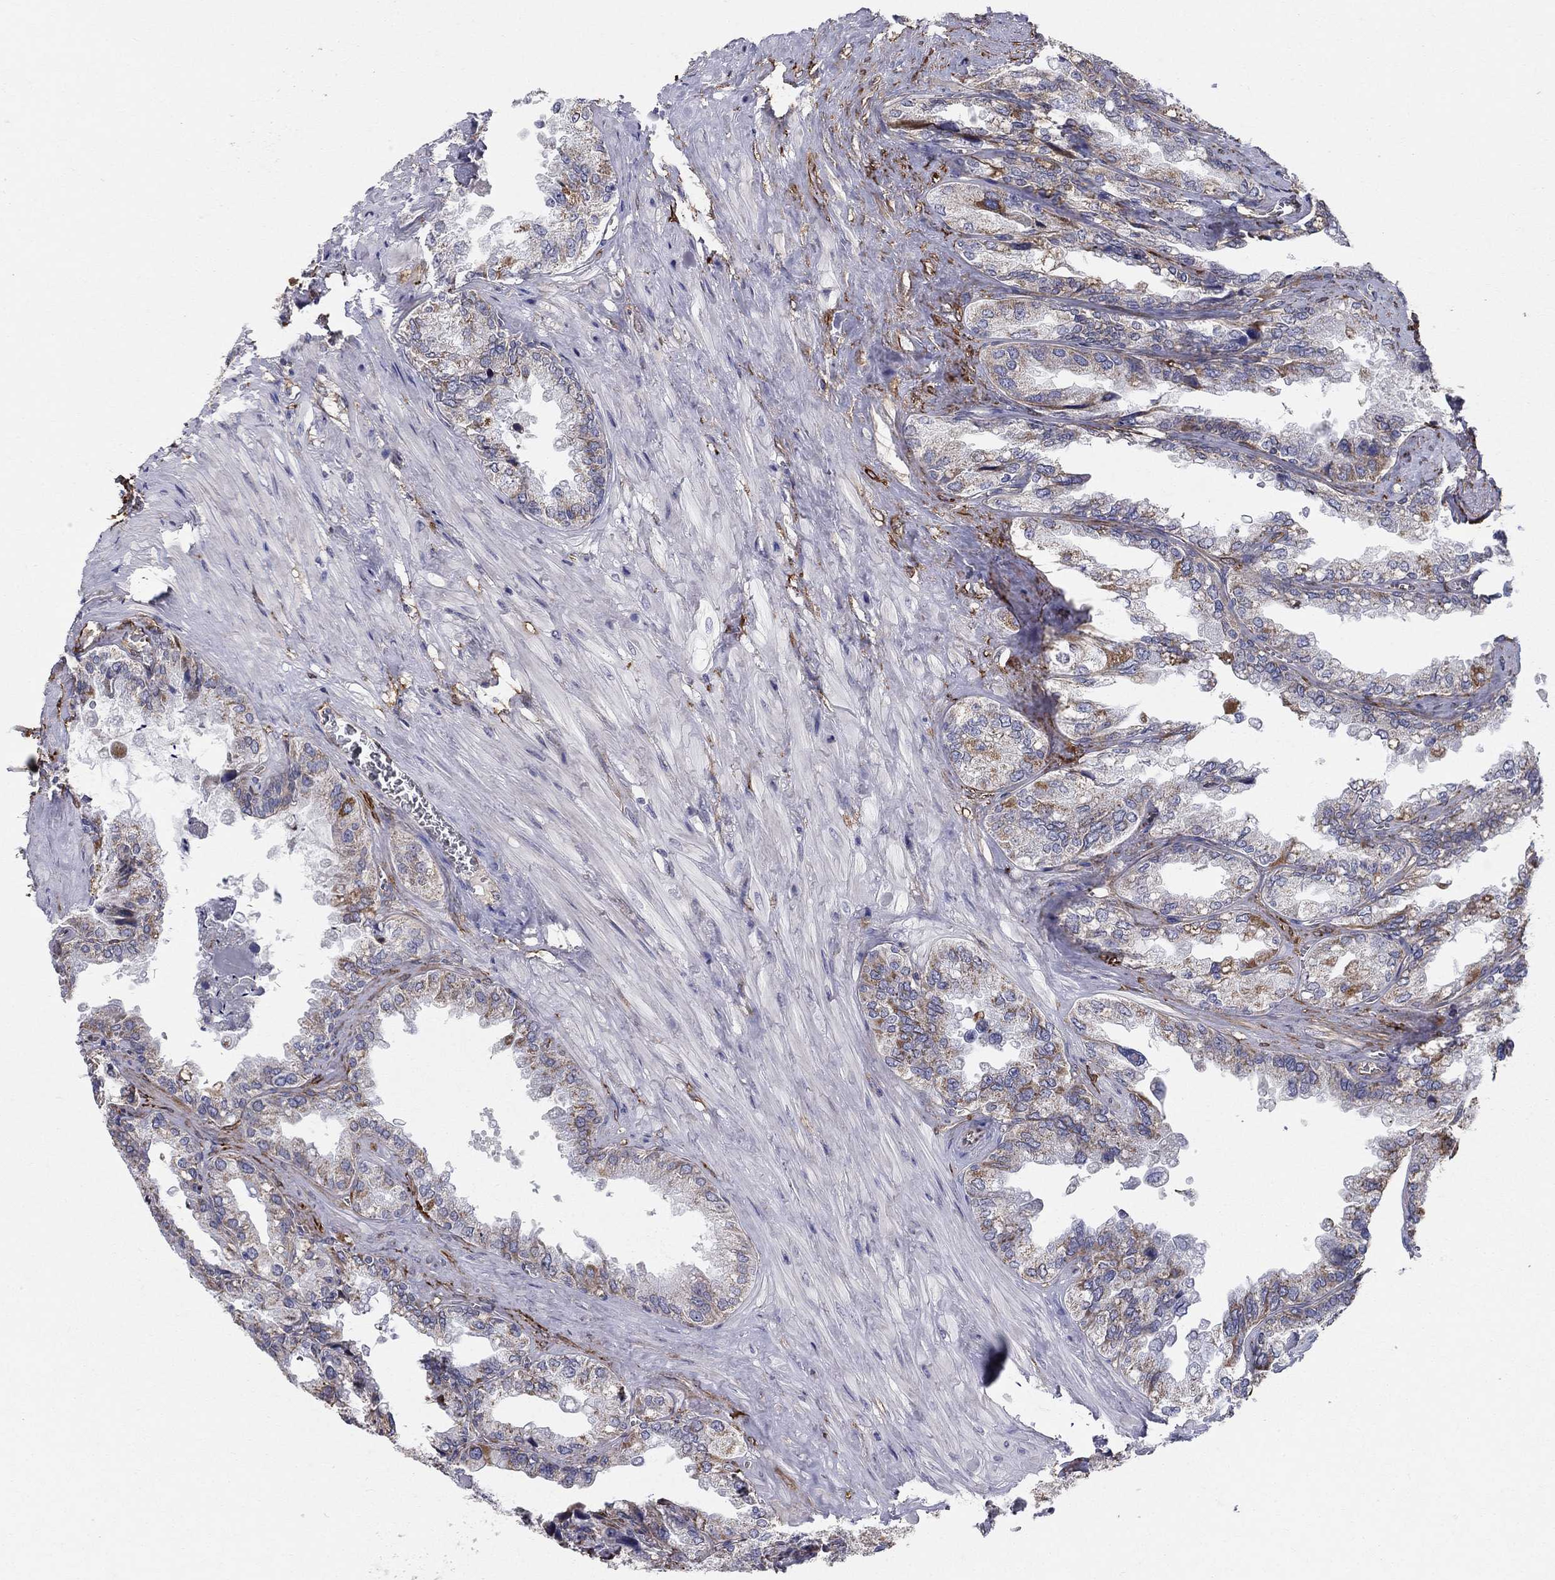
{"staining": {"intensity": "moderate", "quantity": "<25%", "location": "cytoplasmic/membranous"}, "tissue": "seminal vesicle", "cell_type": "Glandular cells", "image_type": "normal", "snomed": [{"axis": "morphology", "description": "Normal tissue, NOS"}, {"axis": "topography", "description": "Seminal veicle"}], "caption": "Seminal vesicle stained with a brown dye demonstrates moderate cytoplasmic/membranous positive expression in approximately <25% of glandular cells.", "gene": "EMP2", "patient": {"sex": "male", "age": 67}}